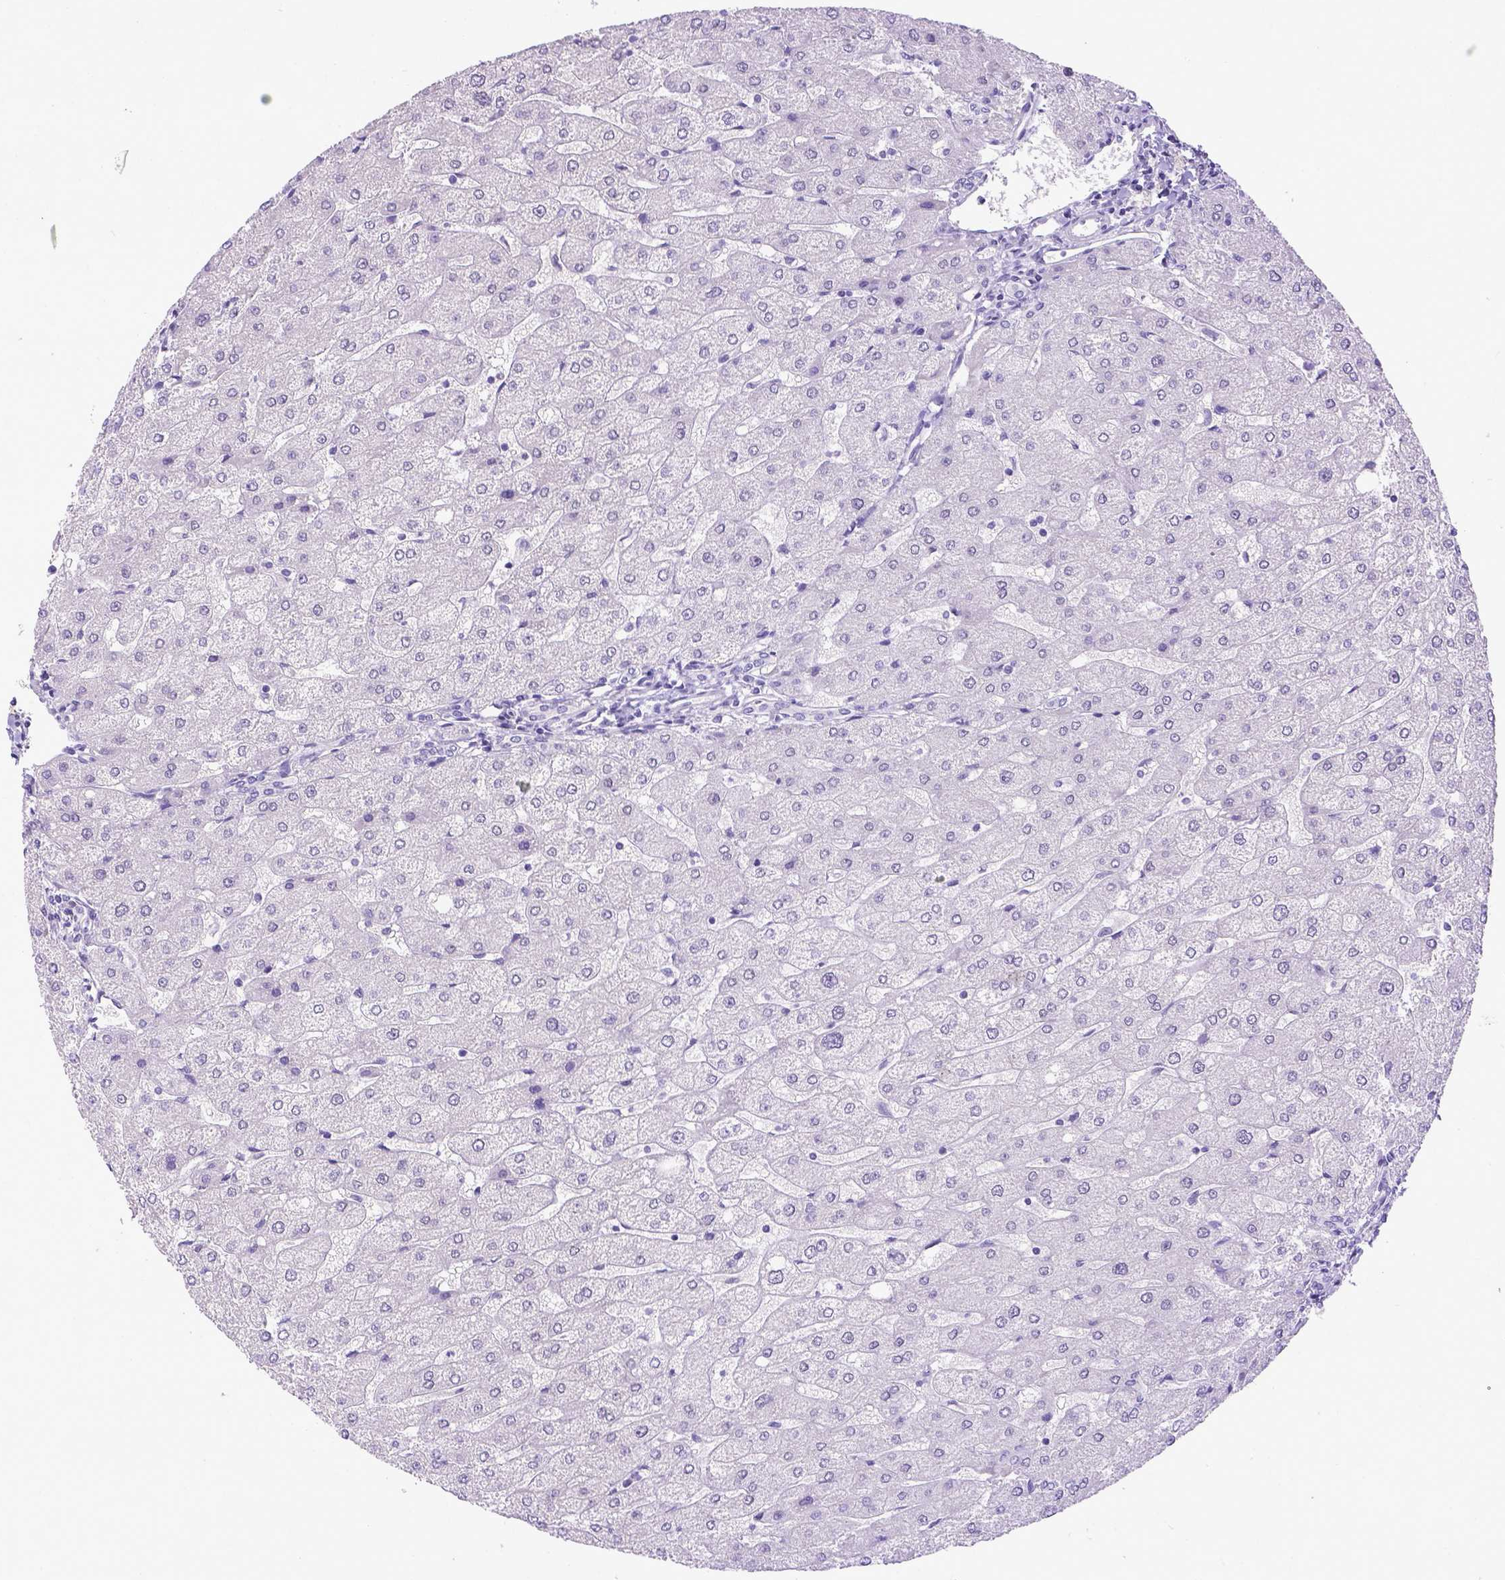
{"staining": {"intensity": "negative", "quantity": "none", "location": "none"}, "tissue": "liver", "cell_type": "Cholangiocytes", "image_type": "normal", "snomed": [{"axis": "morphology", "description": "Normal tissue, NOS"}, {"axis": "topography", "description": "Liver"}], "caption": "The histopathology image demonstrates no staining of cholangiocytes in unremarkable liver. (DAB immunohistochemistry visualized using brightfield microscopy, high magnification).", "gene": "ESR1", "patient": {"sex": "male", "age": 67}}